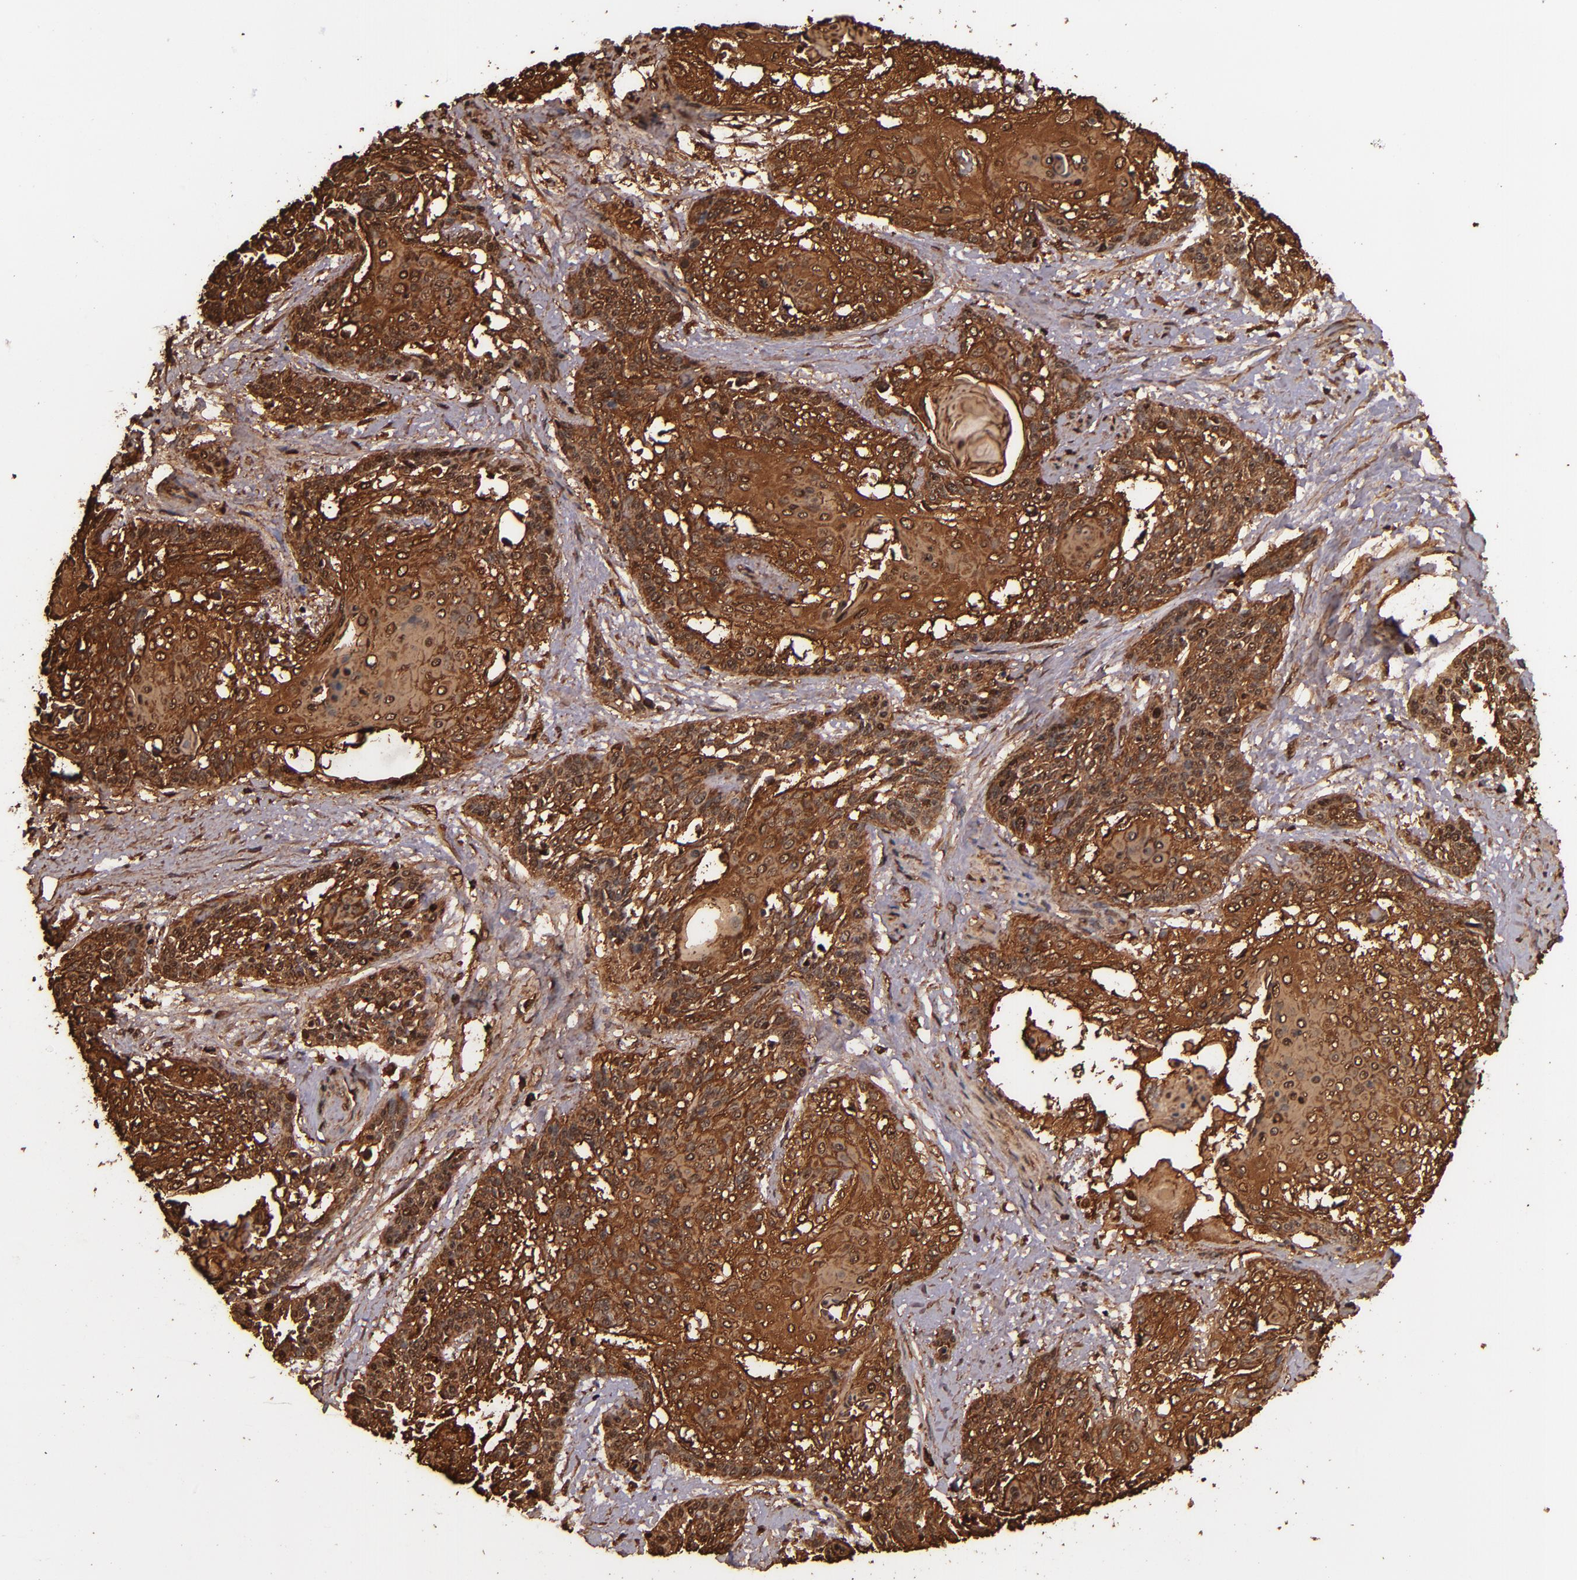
{"staining": {"intensity": "strong", "quantity": ">75%", "location": "cytoplasmic/membranous"}, "tissue": "cervical cancer", "cell_type": "Tumor cells", "image_type": "cancer", "snomed": [{"axis": "morphology", "description": "Squamous cell carcinoma, NOS"}, {"axis": "topography", "description": "Cervix"}], "caption": "This histopathology image reveals cervical squamous cell carcinoma stained with immunohistochemistry (IHC) to label a protein in brown. The cytoplasmic/membranous of tumor cells show strong positivity for the protein. Nuclei are counter-stained blue.", "gene": "IVL", "patient": {"sex": "female", "age": 57}}